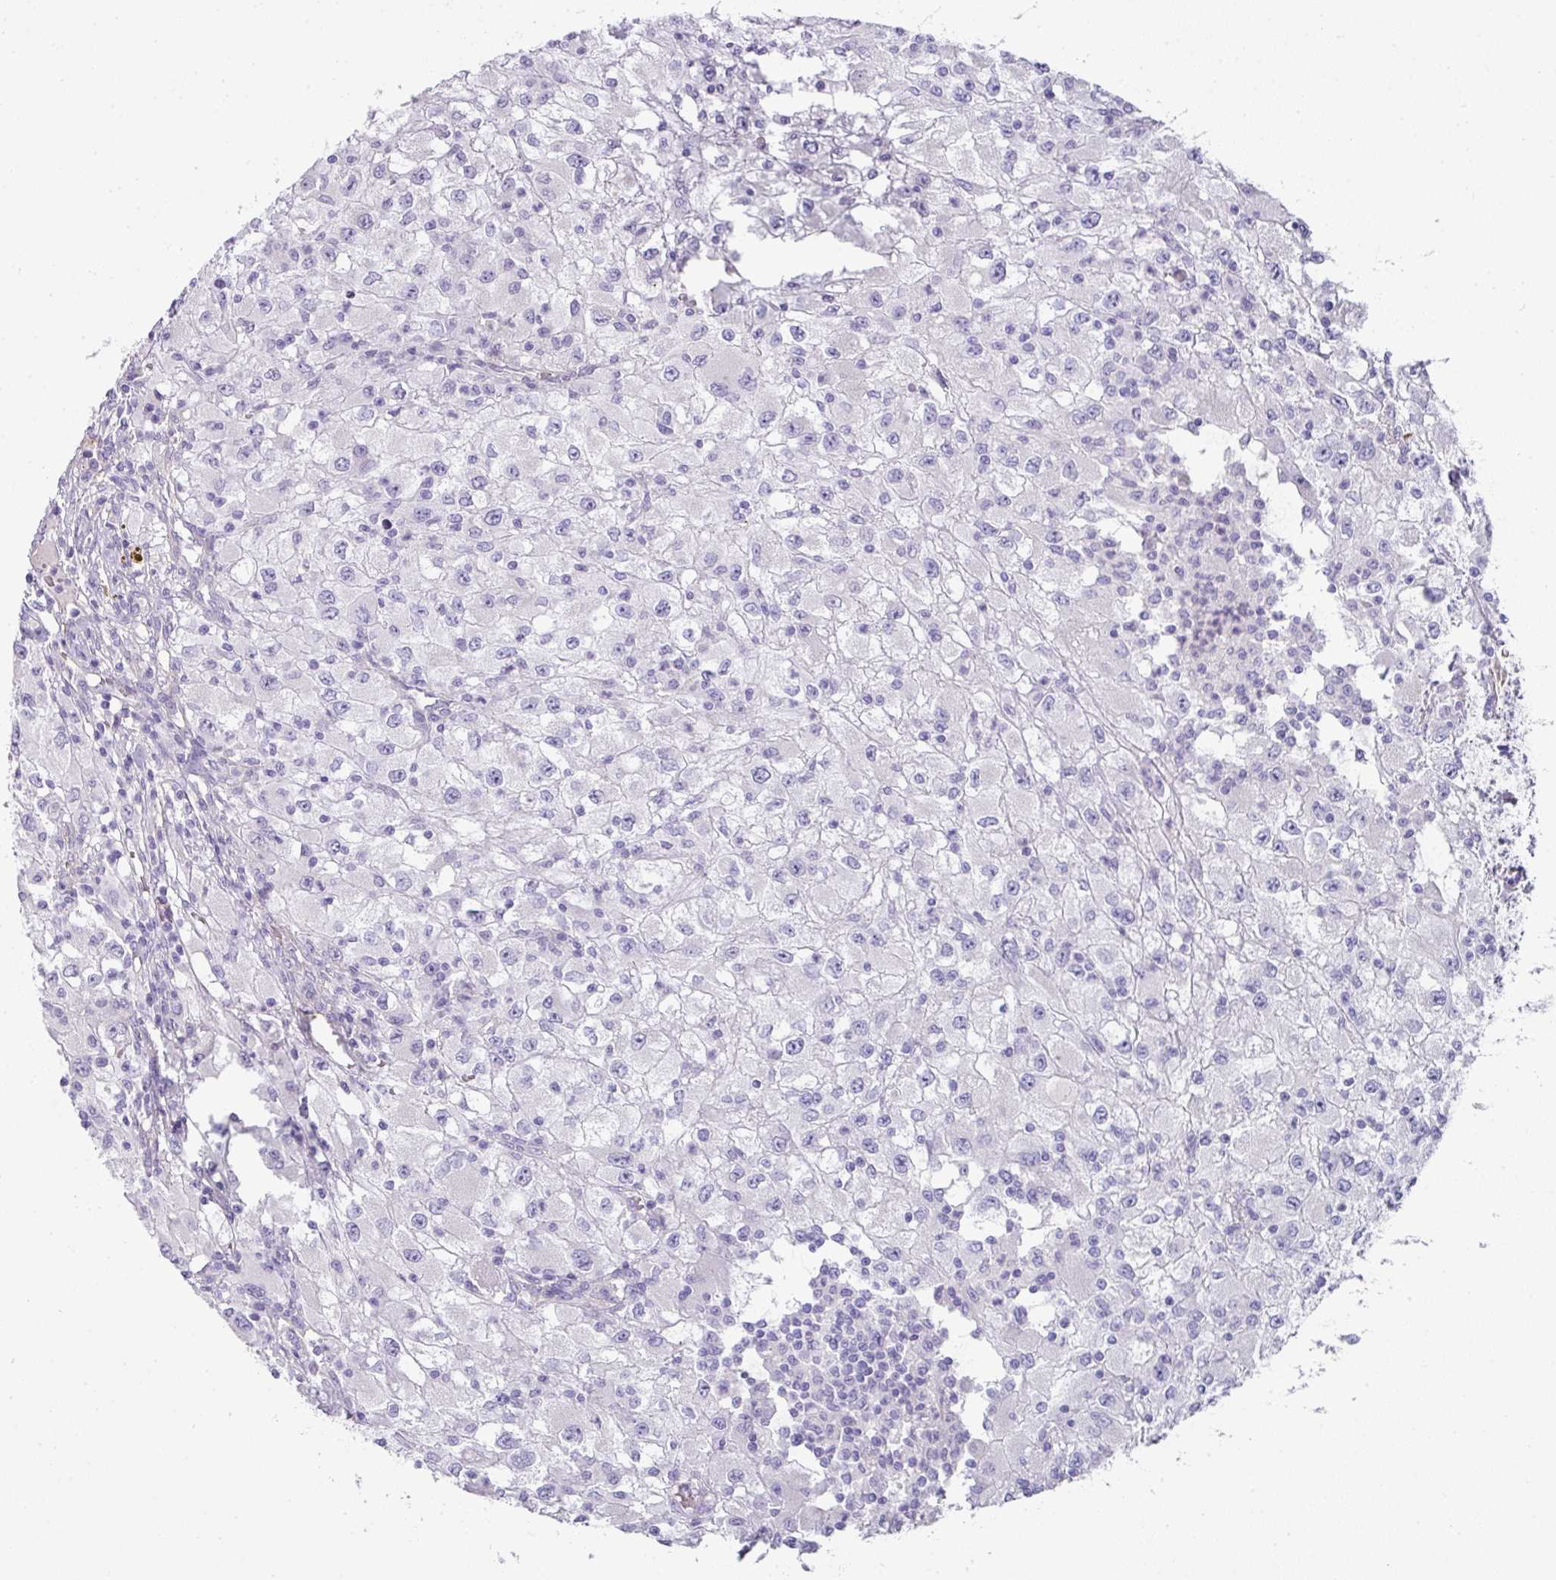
{"staining": {"intensity": "negative", "quantity": "none", "location": "none"}, "tissue": "renal cancer", "cell_type": "Tumor cells", "image_type": "cancer", "snomed": [{"axis": "morphology", "description": "Adenocarcinoma, NOS"}, {"axis": "topography", "description": "Kidney"}], "caption": "Histopathology image shows no protein expression in tumor cells of renal adenocarcinoma tissue.", "gene": "OR52N1", "patient": {"sex": "female", "age": 67}}